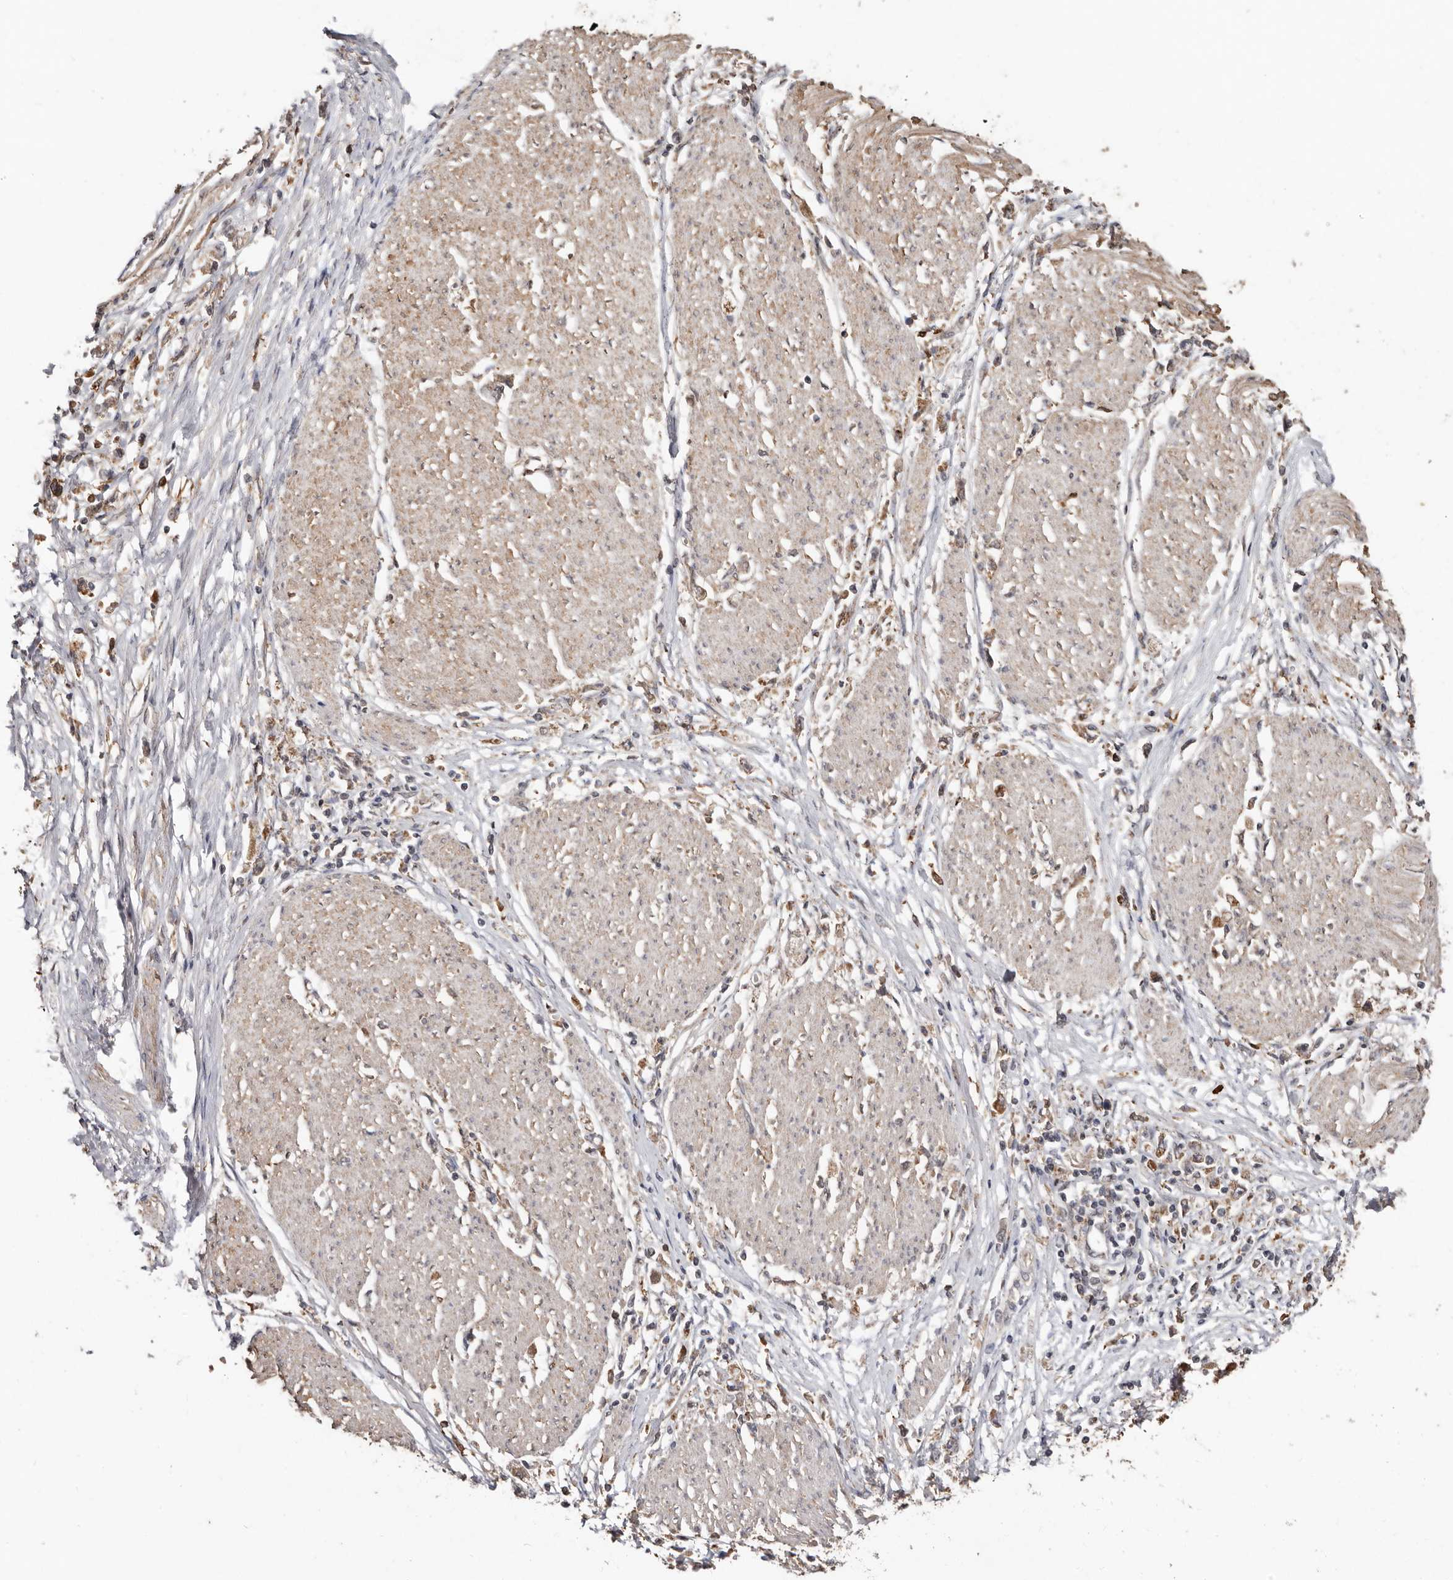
{"staining": {"intensity": "strong", "quantity": "25%-75%", "location": "cytoplasmic/membranous,nuclear"}, "tissue": "stomach cancer", "cell_type": "Tumor cells", "image_type": "cancer", "snomed": [{"axis": "morphology", "description": "Adenocarcinoma, NOS"}, {"axis": "topography", "description": "Stomach"}], "caption": "Immunohistochemical staining of adenocarcinoma (stomach) demonstrates high levels of strong cytoplasmic/membranous and nuclear positivity in approximately 25%-75% of tumor cells.", "gene": "RSPO2", "patient": {"sex": "female", "age": 59}}